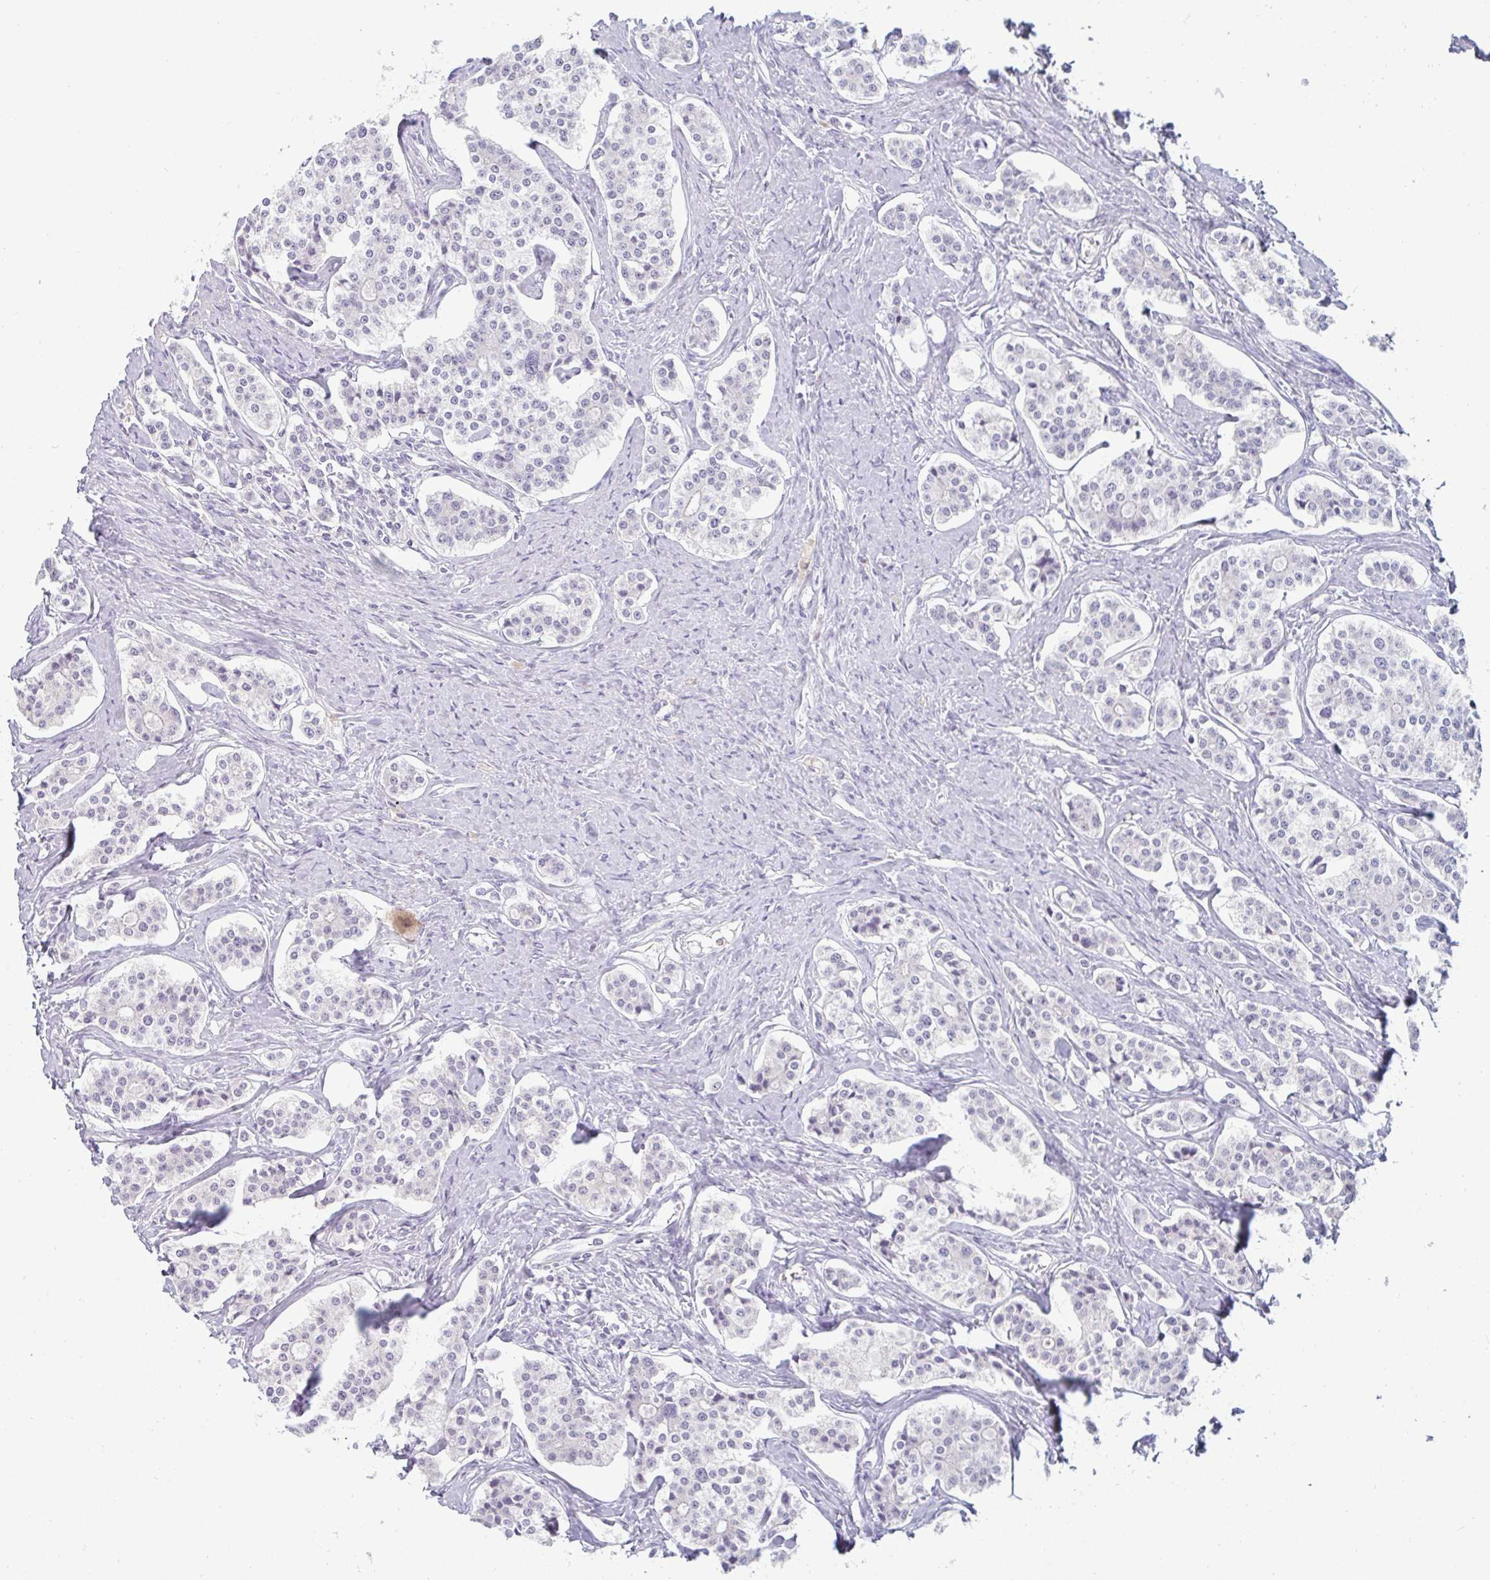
{"staining": {"intensity": "negative", "quantity": "none", "location": "none"}, "tissue": "carcinoid", "cell_type": "Tumor cells", "image_type": "cancer", "snomed": [{"axis": "morphology", "description": "Carcinoid, malignant, NOS"}, {"axis": "topography", "description": "Small intestine"}], "caption": "Tumor cells are negative for protein expression in human malignant carcinoid. Nuclei are stained in blue.", "gene": "PPFIA4", "patient": {"sex": "male", "age": 63}}